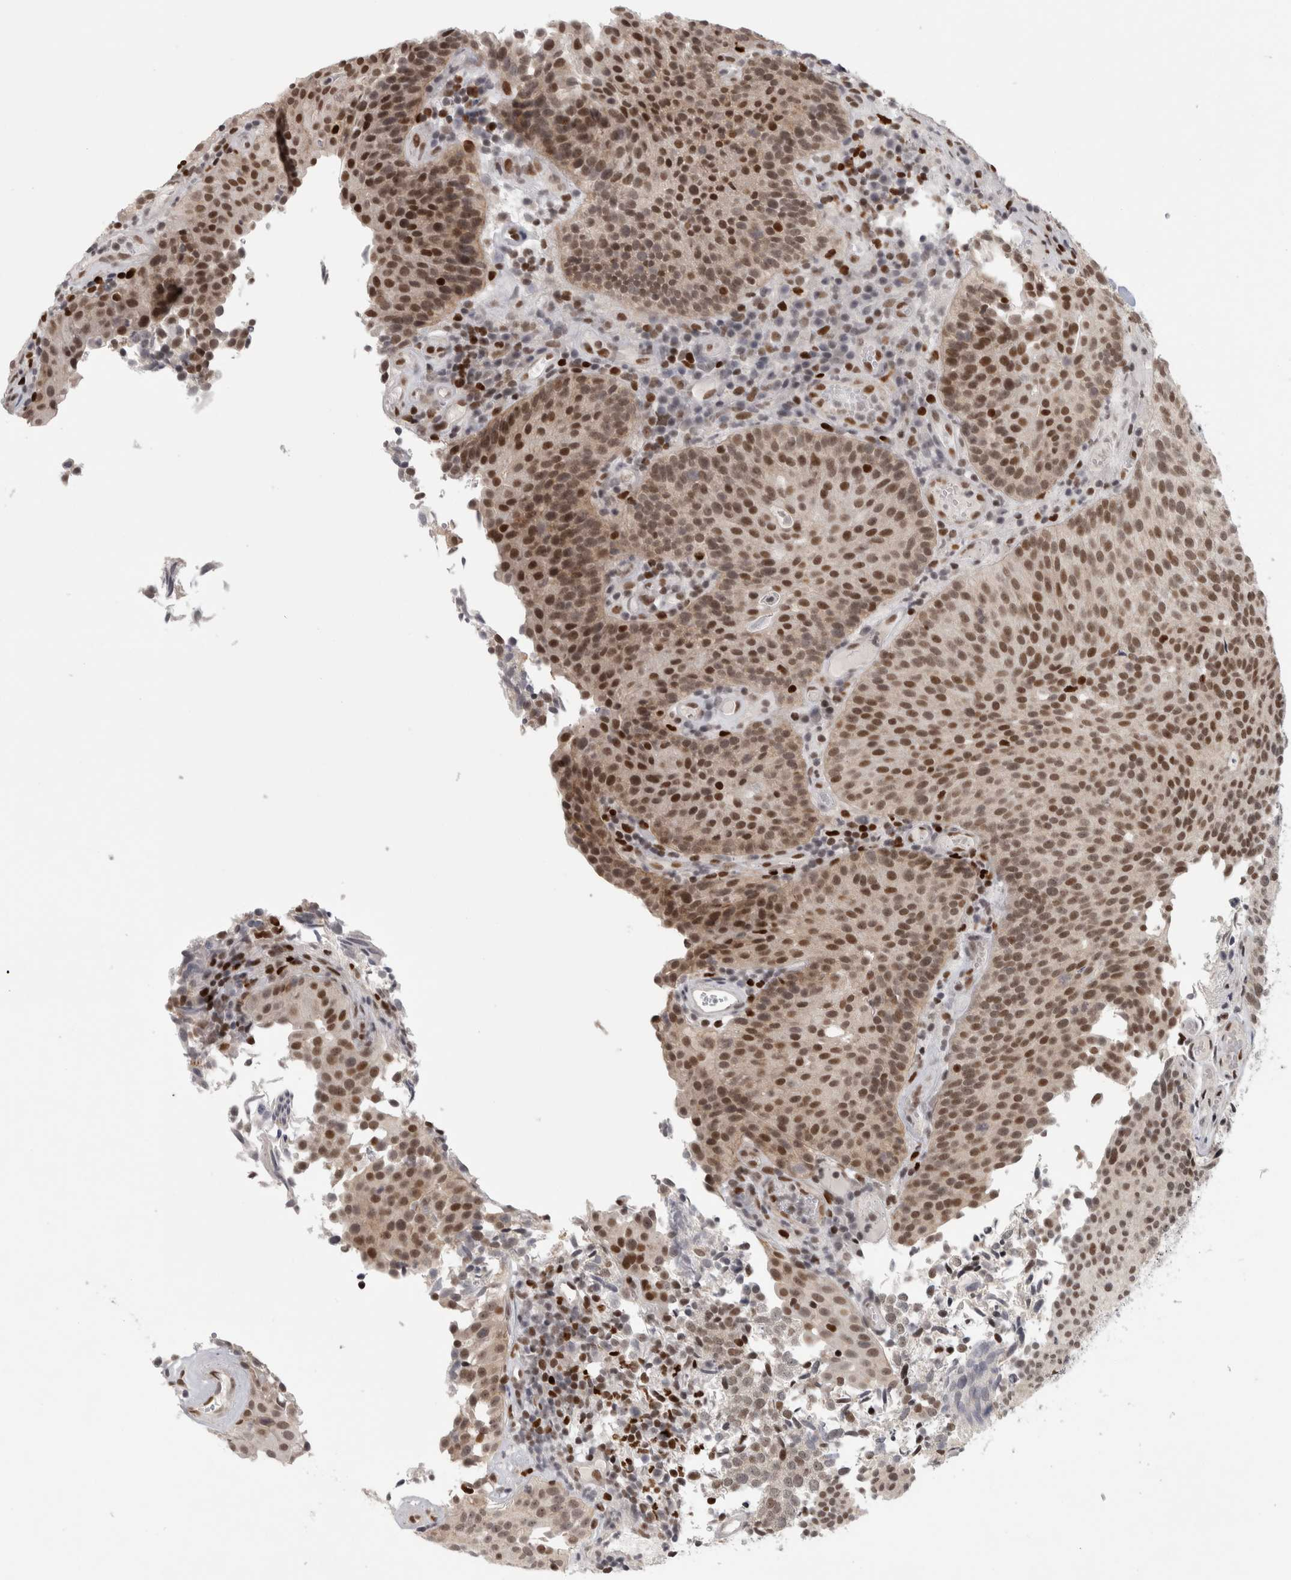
{"staining": {"intensity": "moderate", "quantity": ">75%", "location": "nuclear"}, "tissue": "urothelial cancer", "cell_type": "Tumor cells", "image_type": "cancer", "snomed": [{"axis": "morphology", "description": "Urothelial carcinoma, Low grade"}, {"axis": "topography", "description": "Urinary bladder"}], "caption": "This photomicrograph shows immunohistochemistry (IHC) staining of human low-grade urothelial carcinoma, with medium moderate nuclear positivity in approximately >75% of tumor cells.", "gene": "SRARP", "patient": {"sex": "male", "age": 86}}